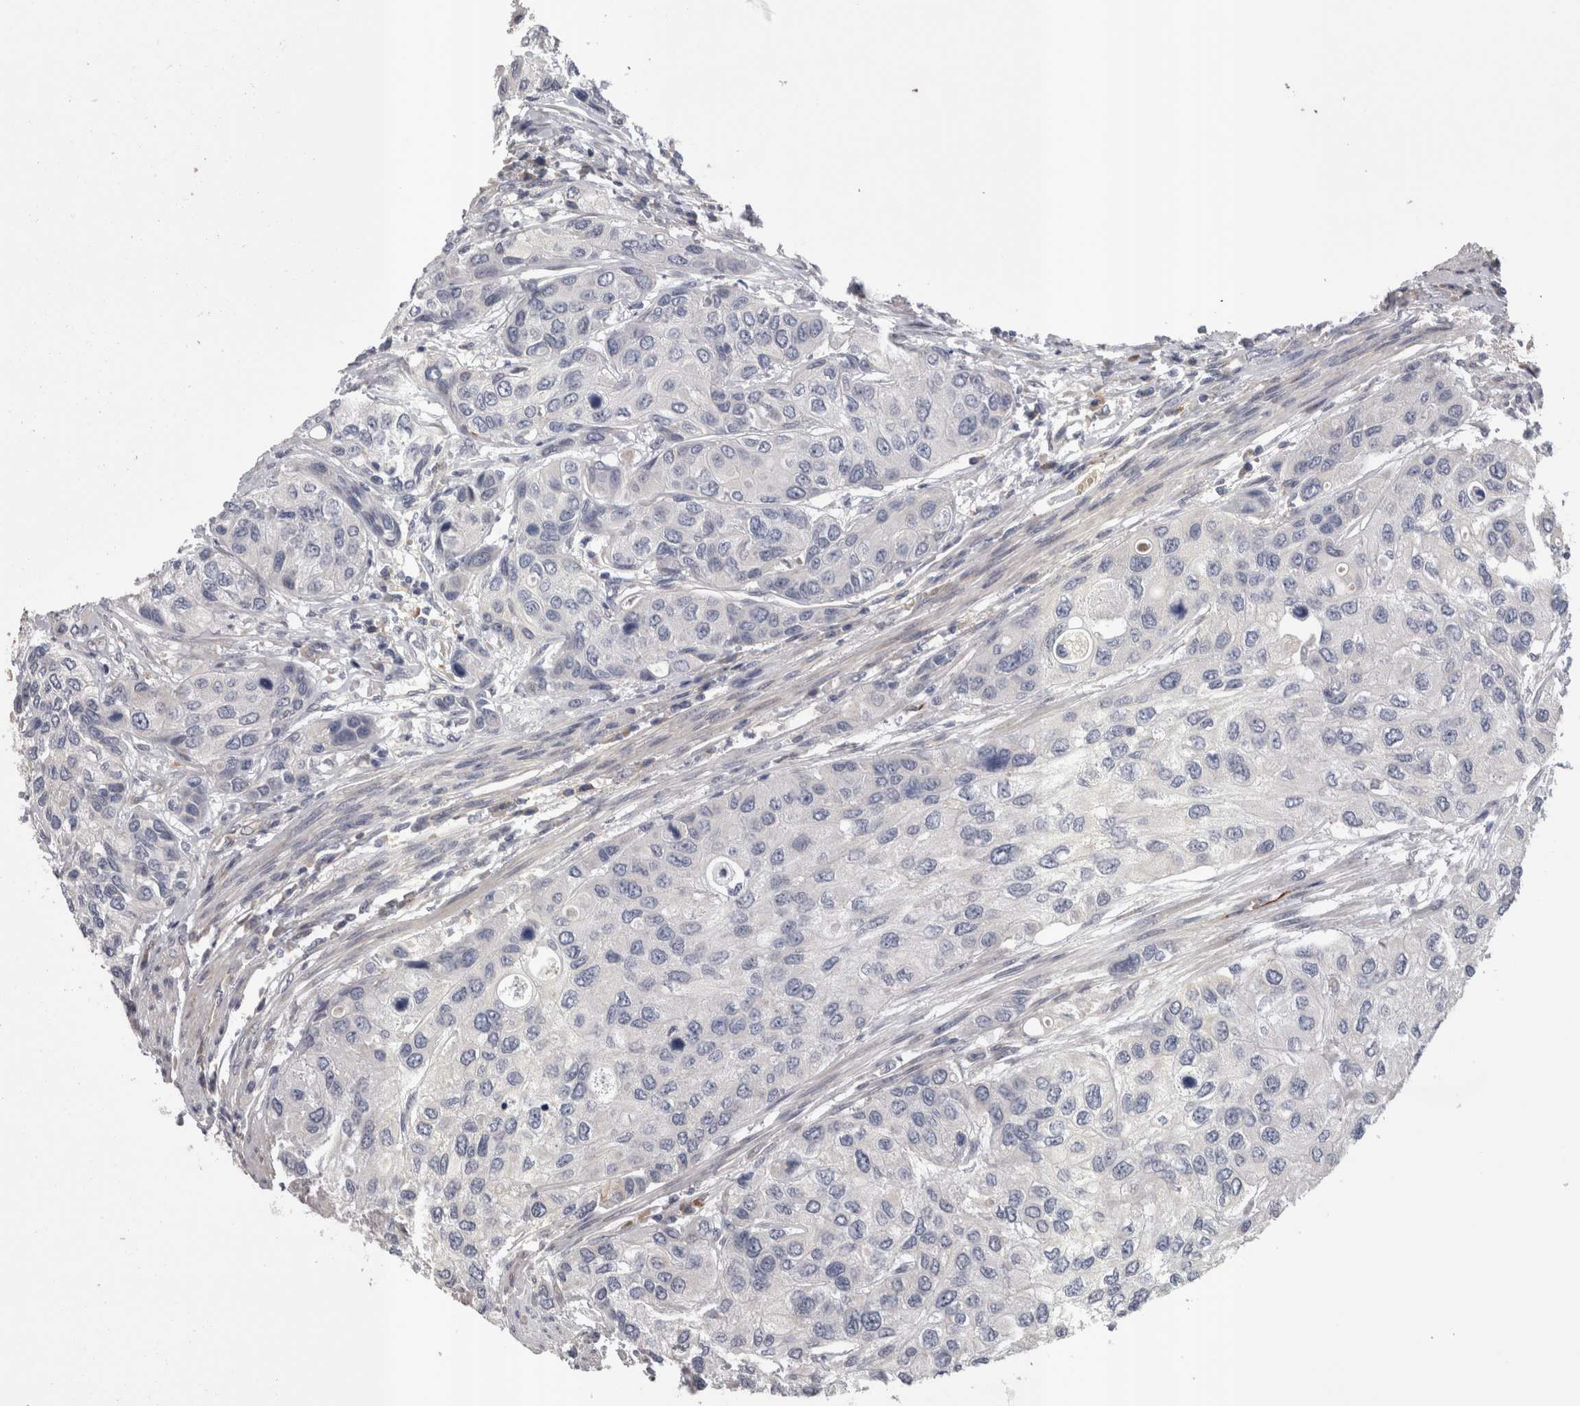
{"staining": {"intensity": "negative", "quantity": "none", "location": "none"}, "tissue": "urothelial cancer", "cell_type": "Tumor cells", "image_type": "cancer", "snomed": [{"axis": "morphology", "description": "Urothelial carcinoma, High grade"}, {"axis": "topography", "description": "Urinary bladder"}], "caption": "A high-resolution histopathology image shows IHC staining of urothelial cancer, which reveals no significant positivity in tumor cells.", "gene": "STC1", "patient": {"sex": "female", "age": 56}}